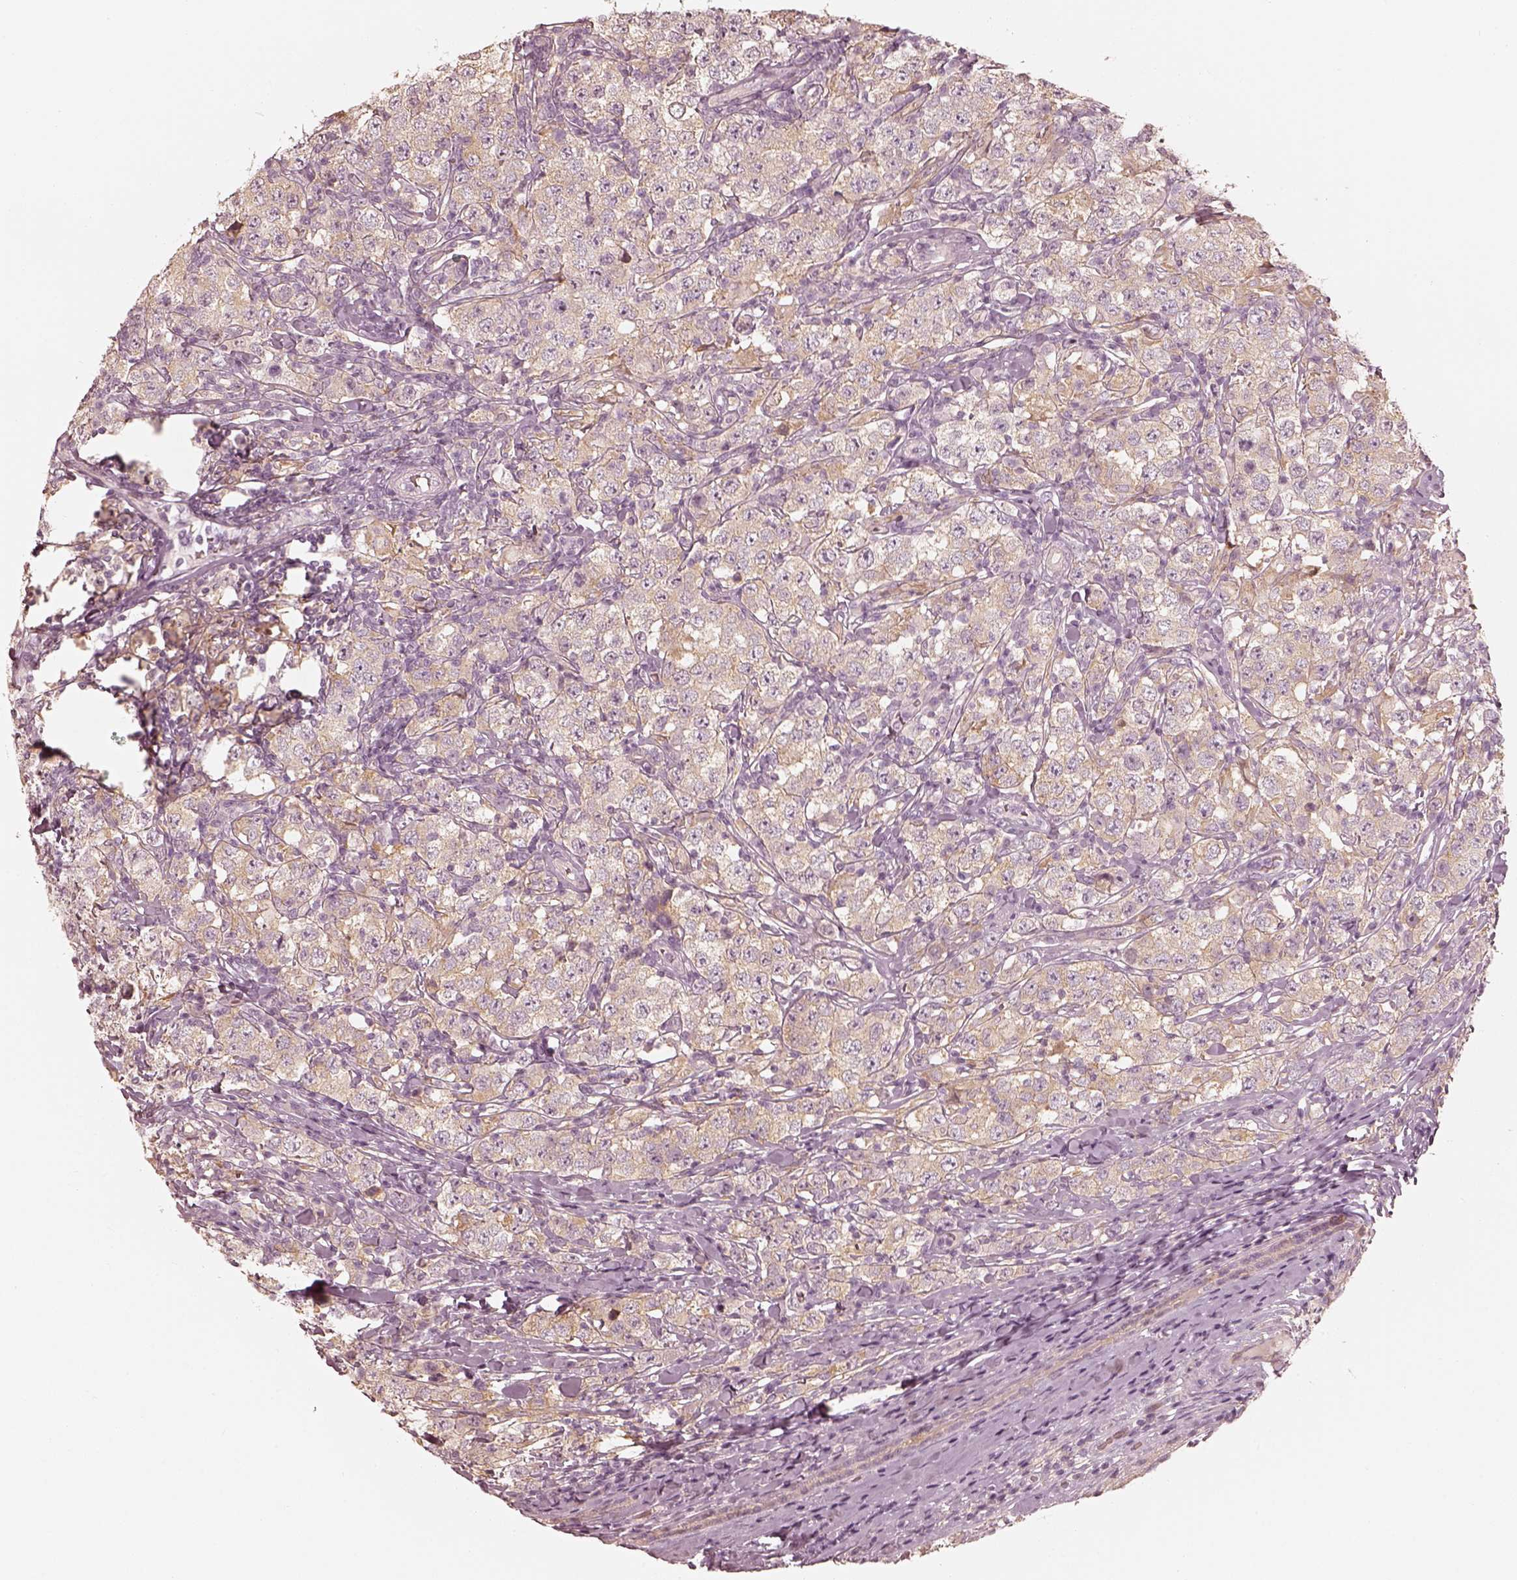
{"staining": {"intensity": "negative", "quantity": "none", "location": "none"}, "tissue": "testis cancer", "cell_type": "Tumor cells", "image_type": "cancer", "snomed": [{"axis": "morphology", "description": "Seminoma, NOS"}, {"axis": "morphology", "description": "Carcinoma, Embryonal, NOS"}, {"axis": "topography", "description": "Testis"}], "caption": "Testis cancer (seminoma) was stained to show a protein in brown. There is no significant staining in tumor cells.", "gene": "FMNL2", "patient": {"sex": "male", "age": 41}}